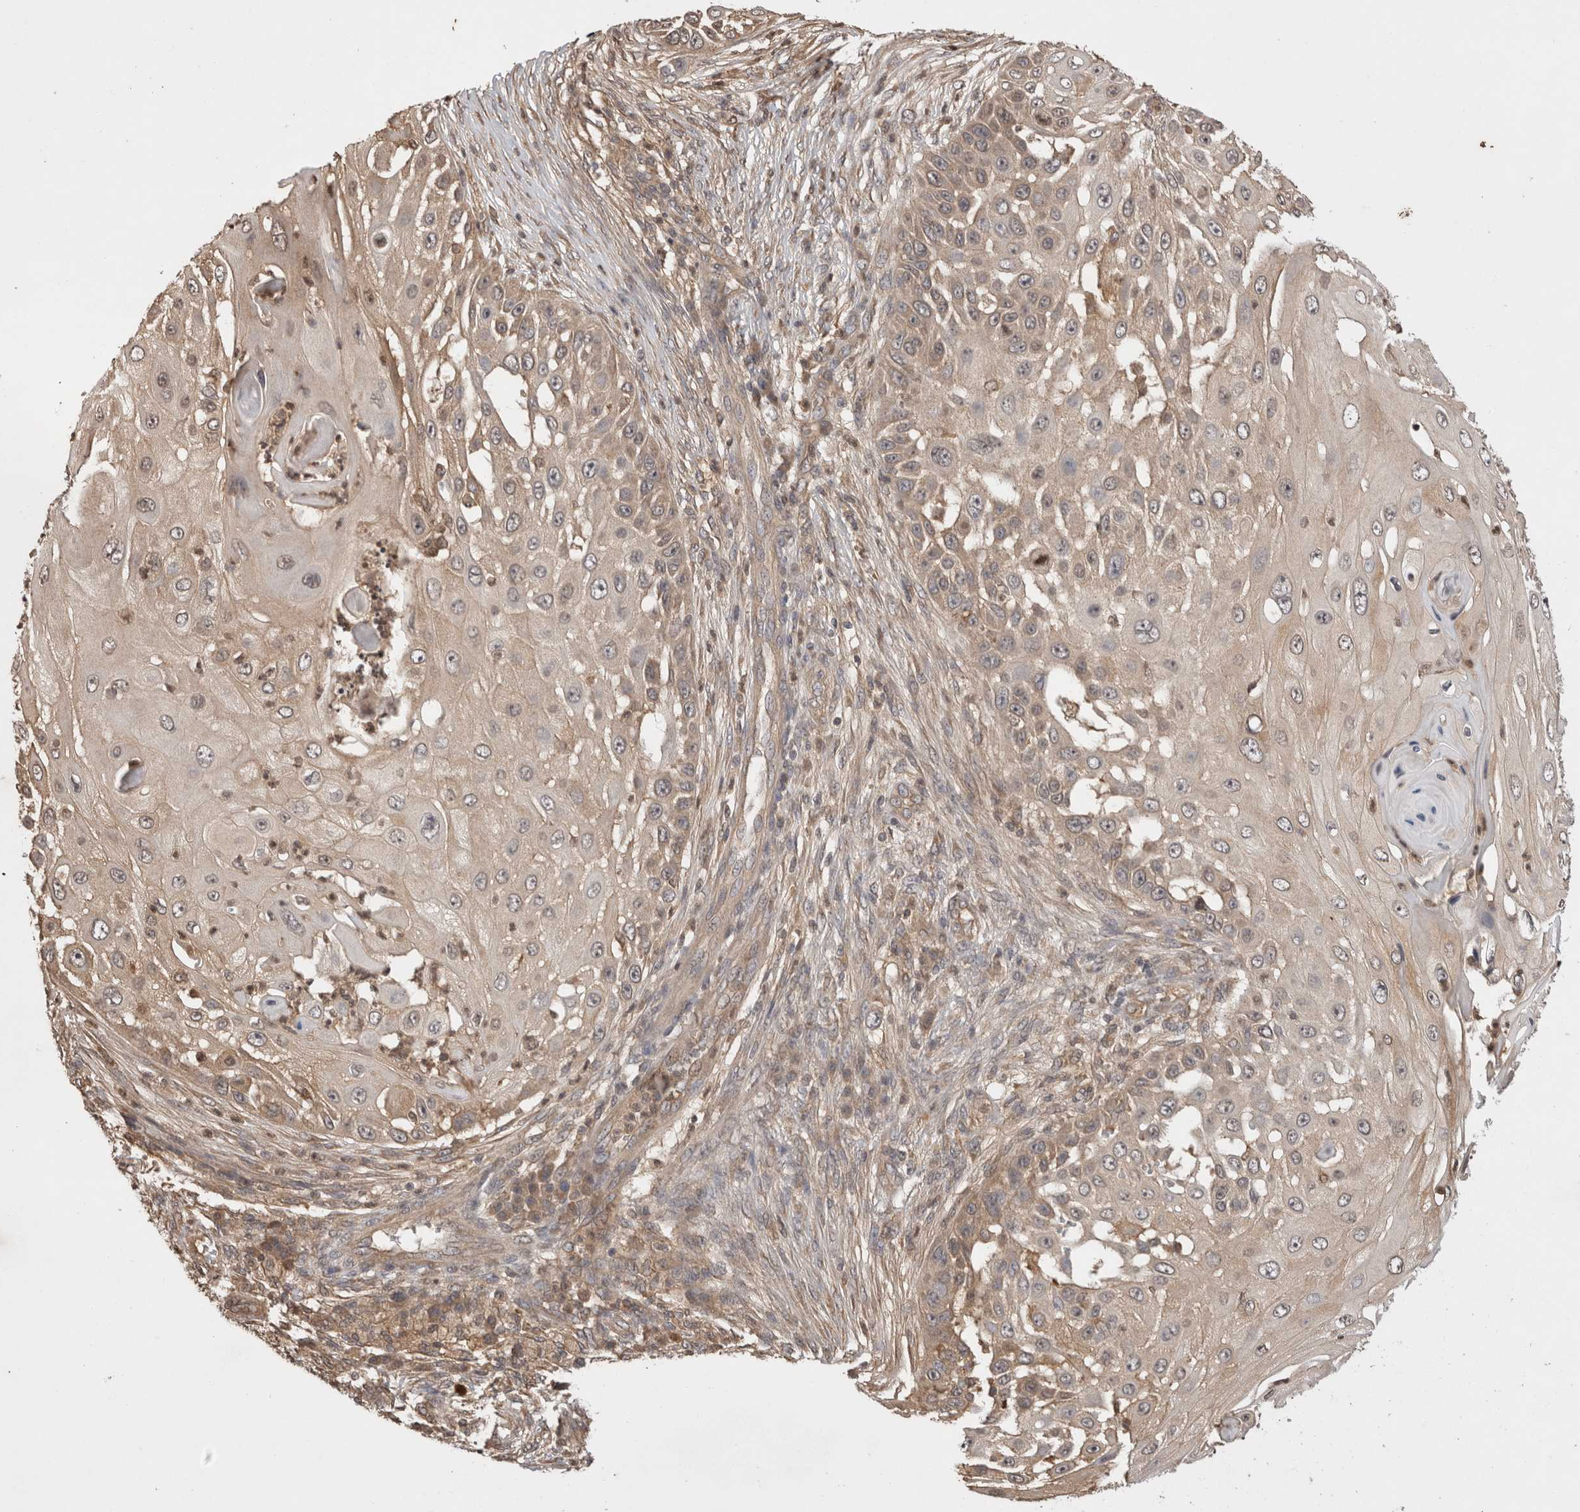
{"staining": {"intensity": "weak", "quantity": ">75%", "location": "cytoplasmic/membranous"}, "tissue": "skin cancer", "cell_type": "Tumor cells", "image_type": "cancer", "snomed": [{"axis": "morphology", "description": "Squamous cell carcinoma, NOS"}, {"axis": "topography", "description": "Skin"}], "caption": "Brown immunohistochemical staining in skin cancer (squamous cell carcinoma) exhibits weak cytoplasmic/membranous expression in about >75% of tumor cells. Nuclei are stained in blue.", "gene": "PRMT3", "patient": {"sex": "female", "age": 44}}